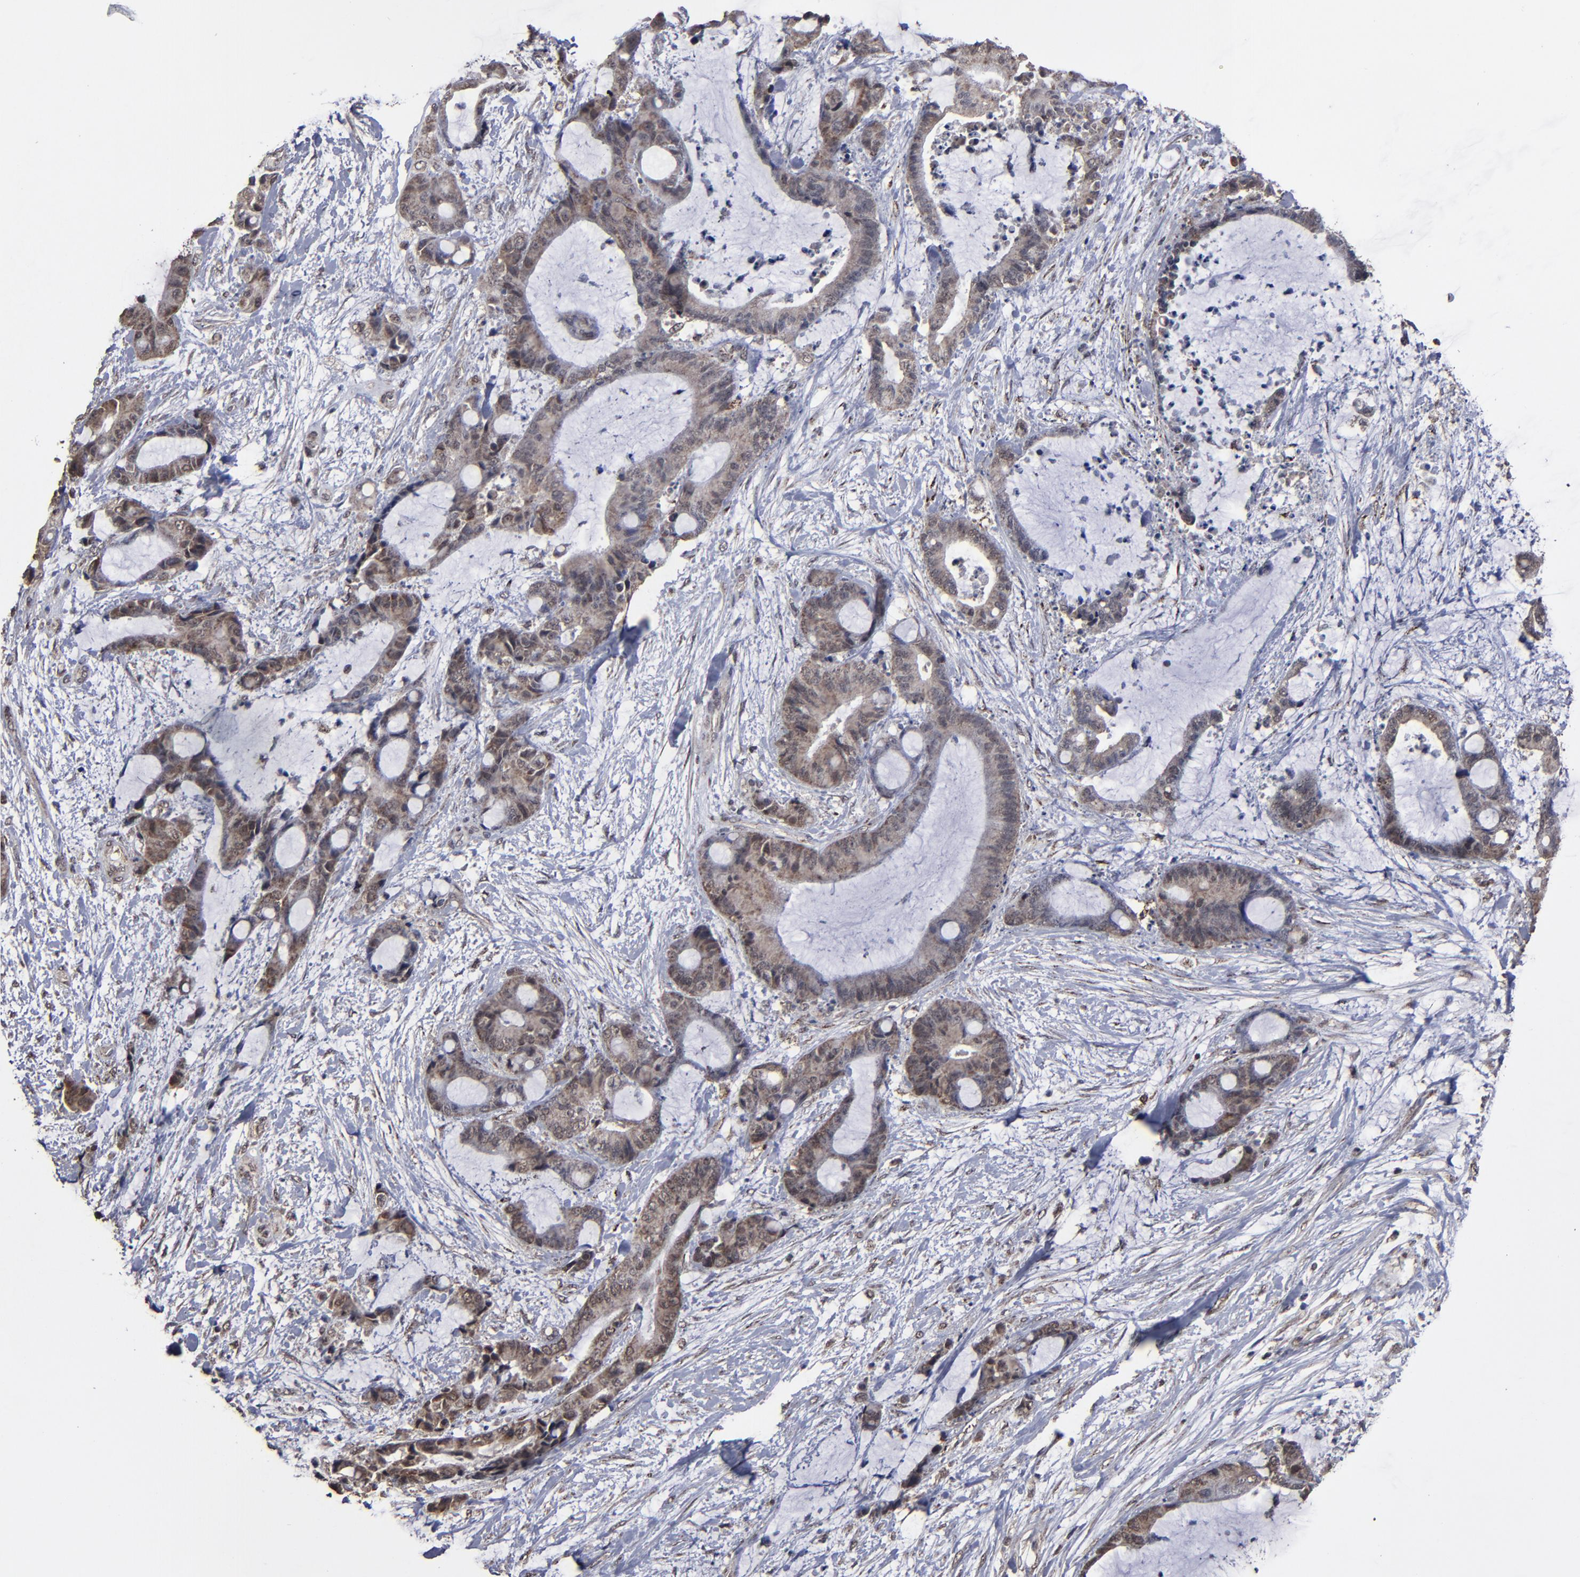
{"staining": {"intensity": "moderate", "quantity": ">75%", "location": "cytoplasmic/membranous"}, "tissue": "liver cancer", "cell_type": "Tumor cells", "image_type": "cancer", "snomed": [{"axis": "morphology", "description": "Cholangiocarcinoma"}, {"axis": "topography", "description": "Liver"}], "caption": "Immunohistochemistry (IHC) image of neoplastic tissue: liver cancer stained using immunohistochemistry reveals medium levels of moderate protein expression localized specifically in the cytoplasmic/membranous of tumor cells, appearing as a cytoplasmic/membranous brown color.", "gene": "BNIP3", "patient": {"sex": "female", "age": 73}}